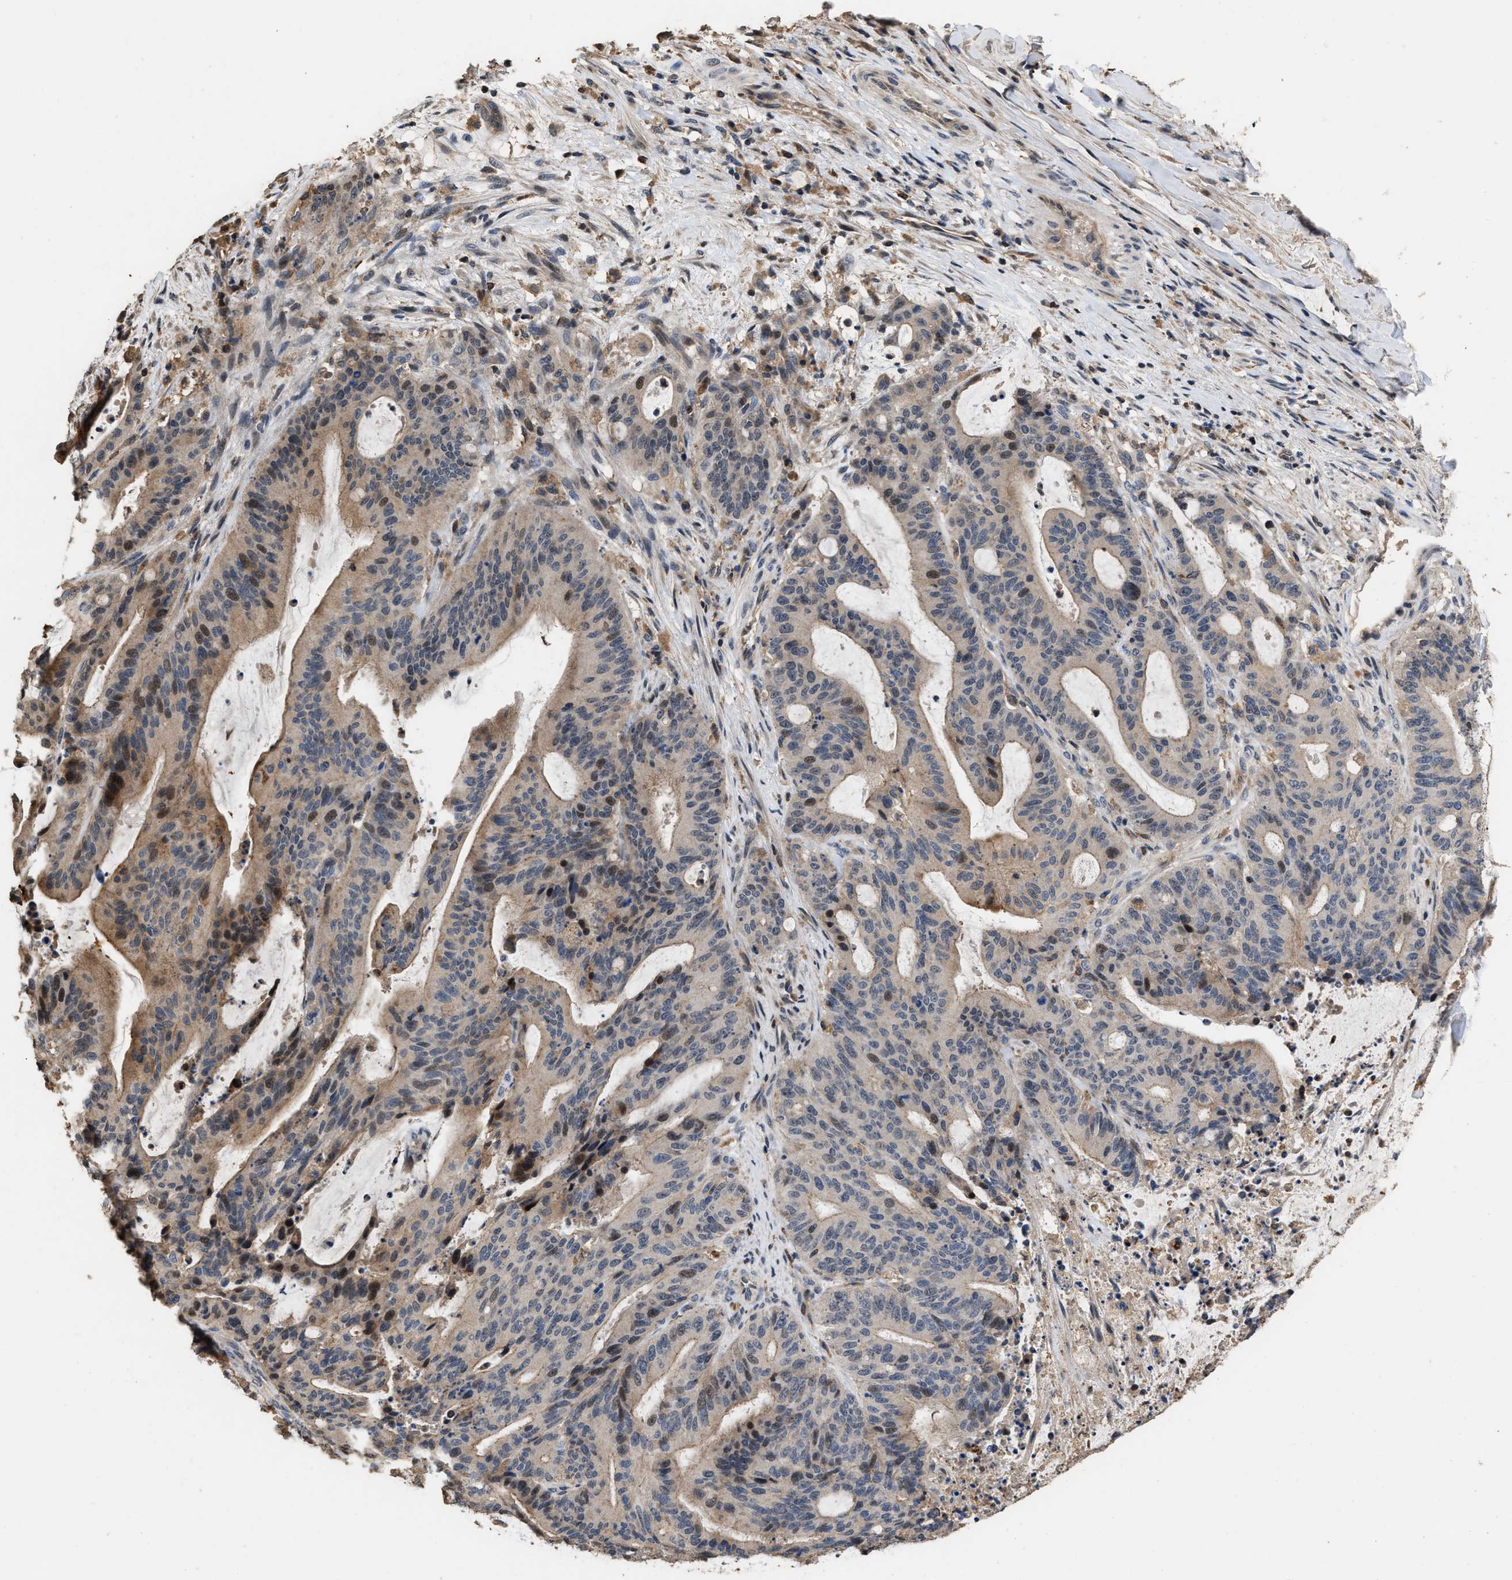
{"staining": {"intensity": "moderate", "quantity": "<25%", "location": "cytoplasmic/membranous,nuclear"}, "tissue": "liver cancer", "cell_type": "Tumor cells", "image_type": "cancer", "snomed": [{"axis": "morphology", "description": "Normal tissue, NOS"}, {"axis": "morphology", "description": "Cholangiocarcinoma"}, {"axis": "topography", "description": "Liver"}, {"axis": "topography", "description": "Peripheral nerve tissue"}], "caption": "This is an image of immunohistochemistry (IHC) staining of liver cancer (cholangiocarcinoma), which shows moderate positivity in the cytoplasmic/membranous and nuclear of tumor cells.", "gene": "TDRKH", "patient": {"sex": "female", "age": 73}}